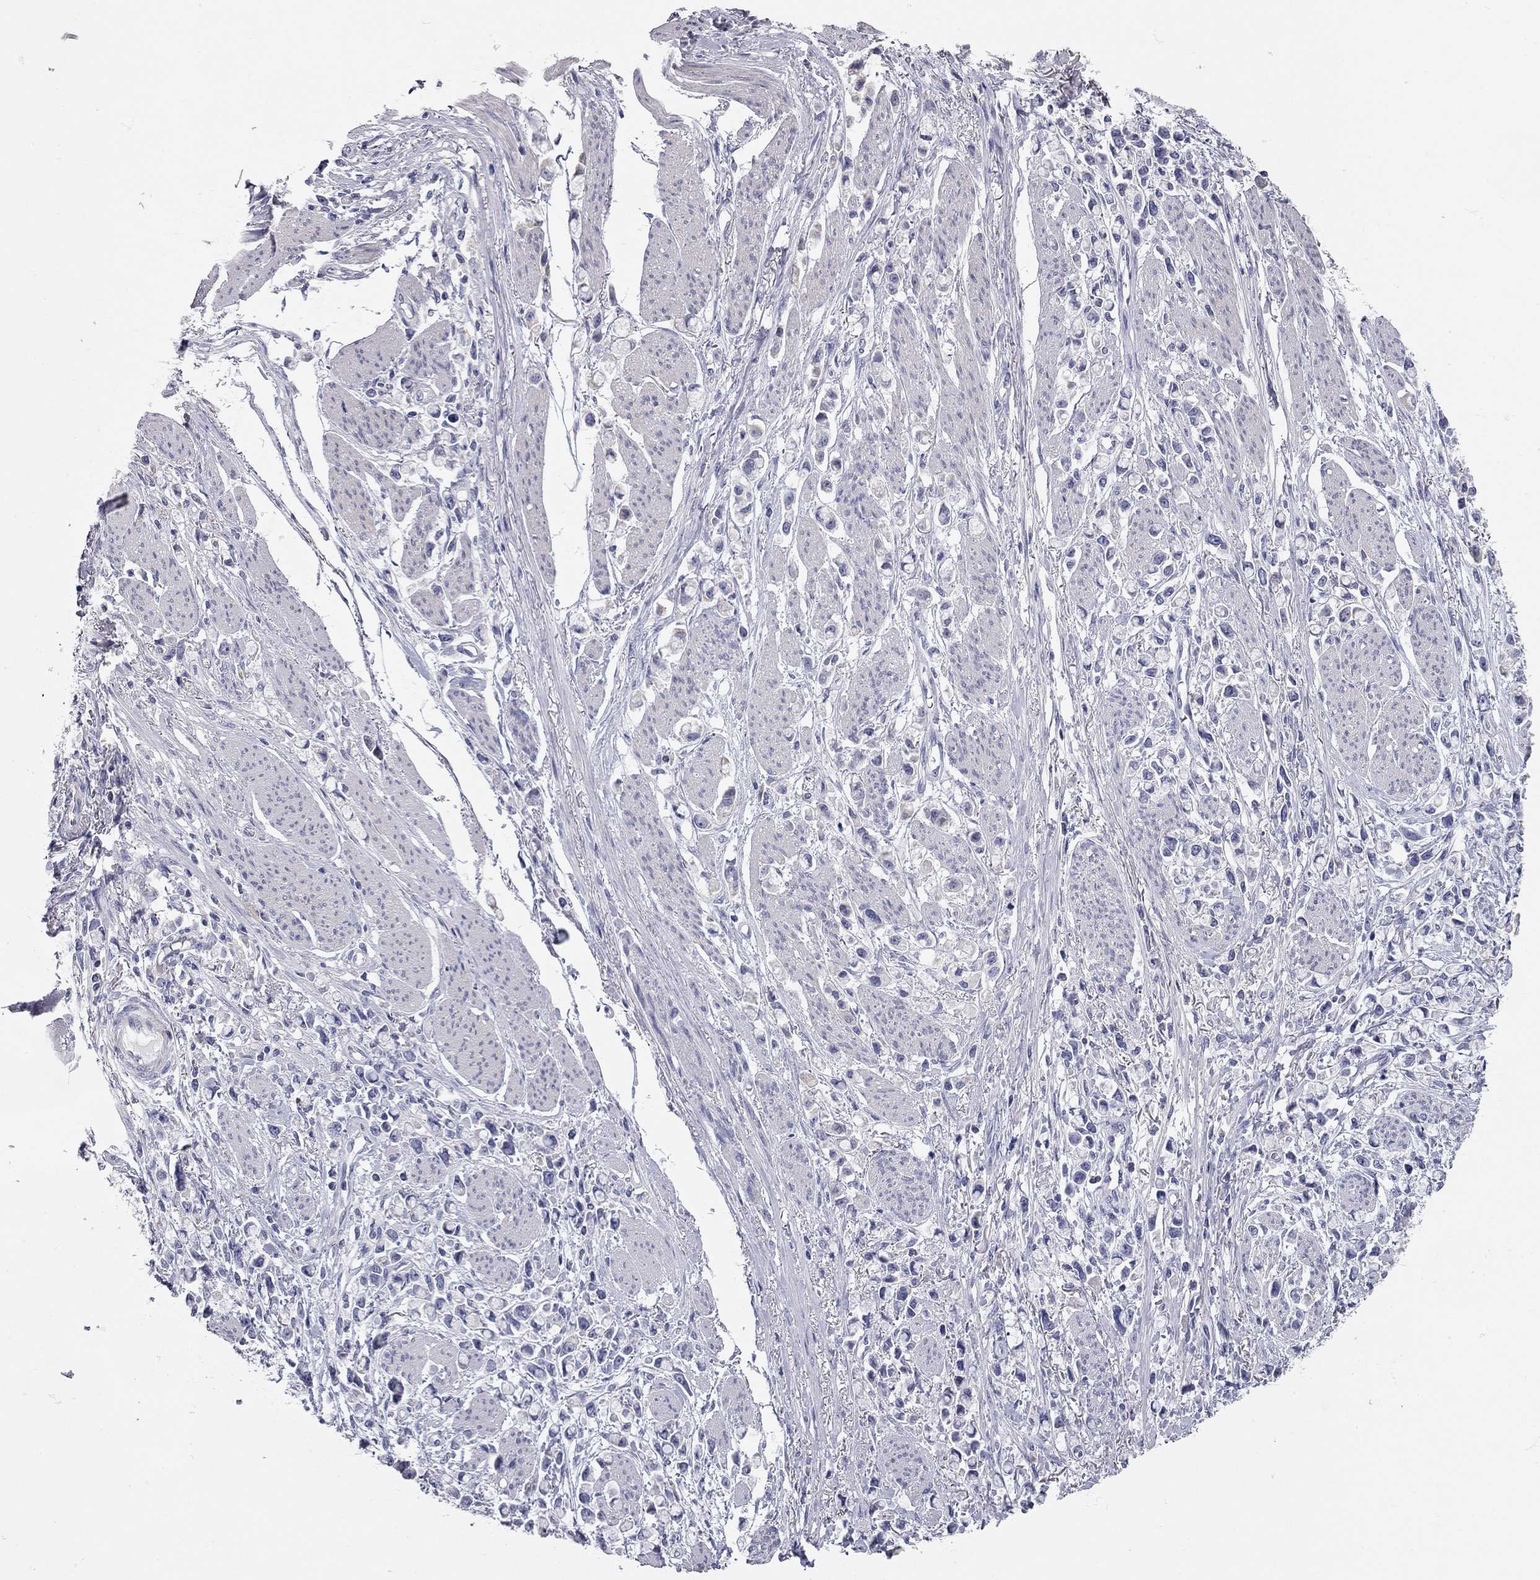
{"staining": {"intensity": "negative", "quantity": "none", "location": "none"}, "tissue": "stomach cancer", "cell_type": "Tumor cells", "image_type": "cancer", "snomed": [{"axis": "morphology", "description": "Adenocarcinoma, NOS"}, {"axis": "topography", "description": "Stomach"}], "caption": "Micrograph shows no protein expression in tumor cells of adenocarcinoma (stomach) tissue.", "gene": "XAGE2", "patient": {"sex": "female", "age": 81}}